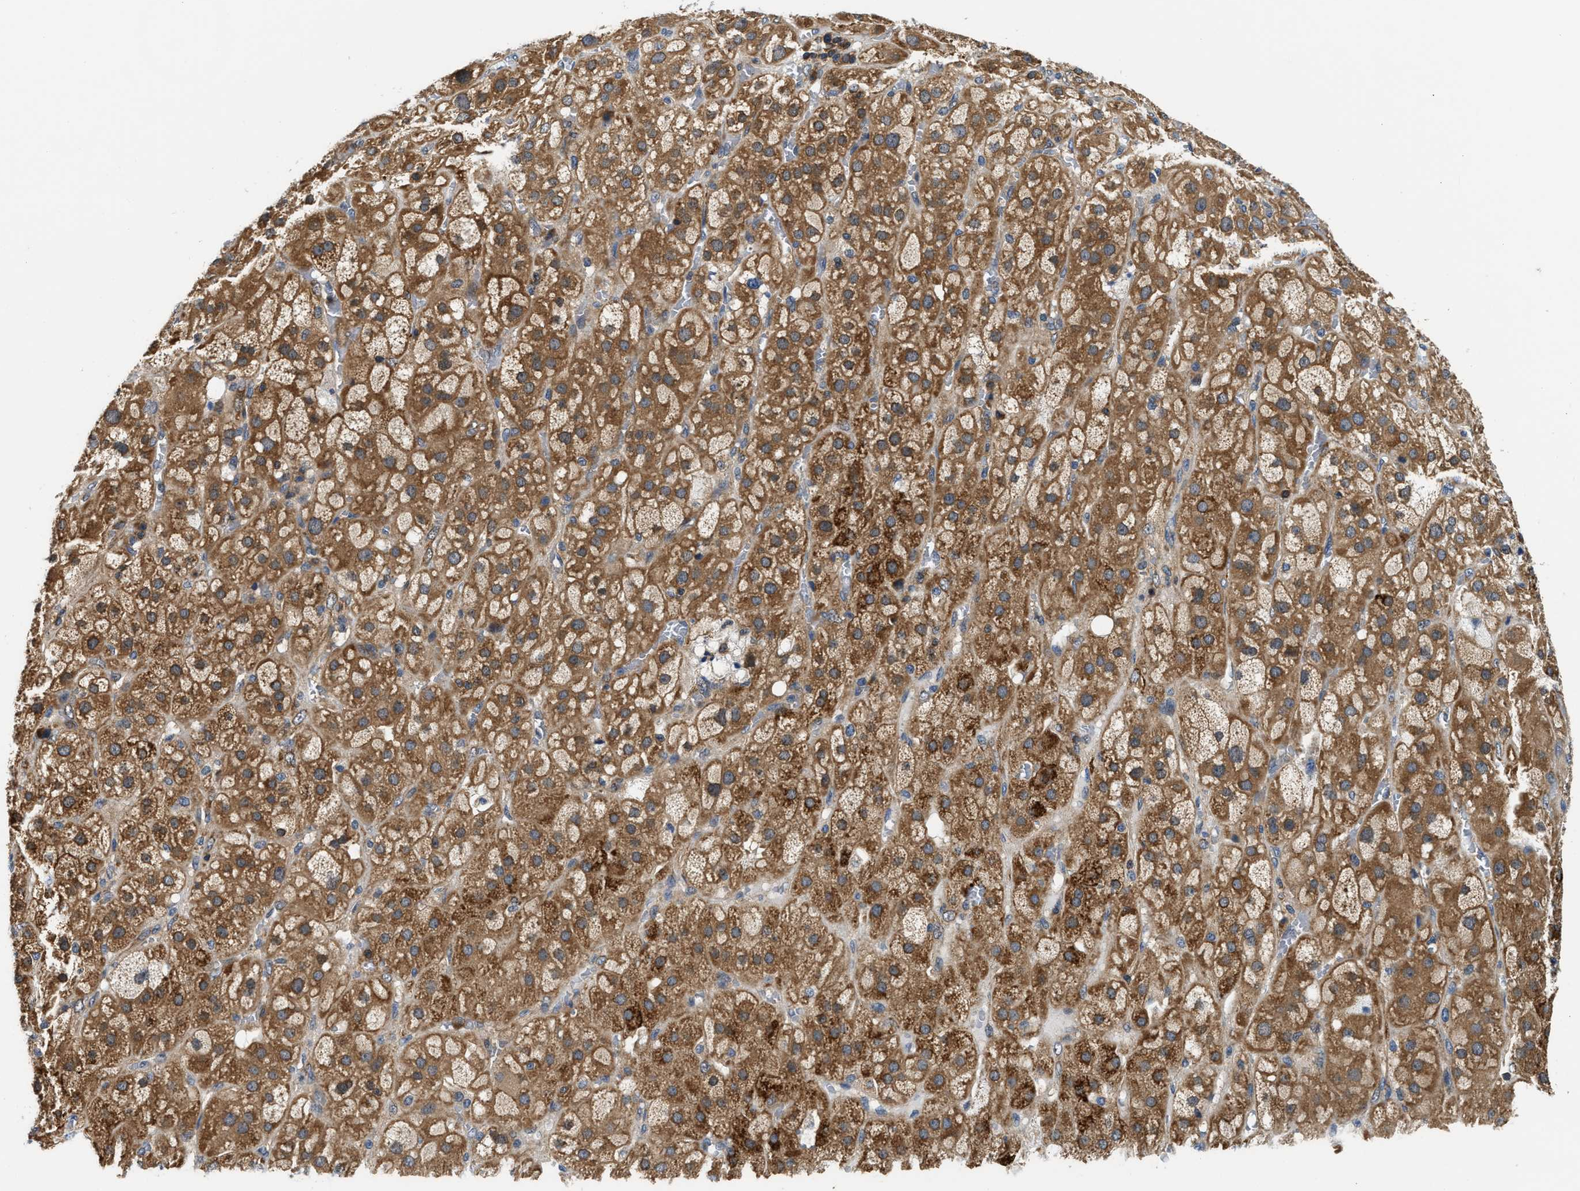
{"staining": {"intensity": "strong", "quantity": ">75%", "location": "cytoplasmic/membranous"}, "tissue": "adrenal gland", "cell_type": "Glandular cells", "image_type": "normal", "snomed": [{"axis": "morphology", "description": "Normal tissue, NOS"}, {"axis": "topography", "description": "Adrenal gland"}], "caption": "Protein positivity by IHC exhibits strong cytoplasmic/membranous expression in about >75% of glandular cells in normal adrenal gland.", "gene": "CCM2", "patient": {"sex": "female", "age": 47}}